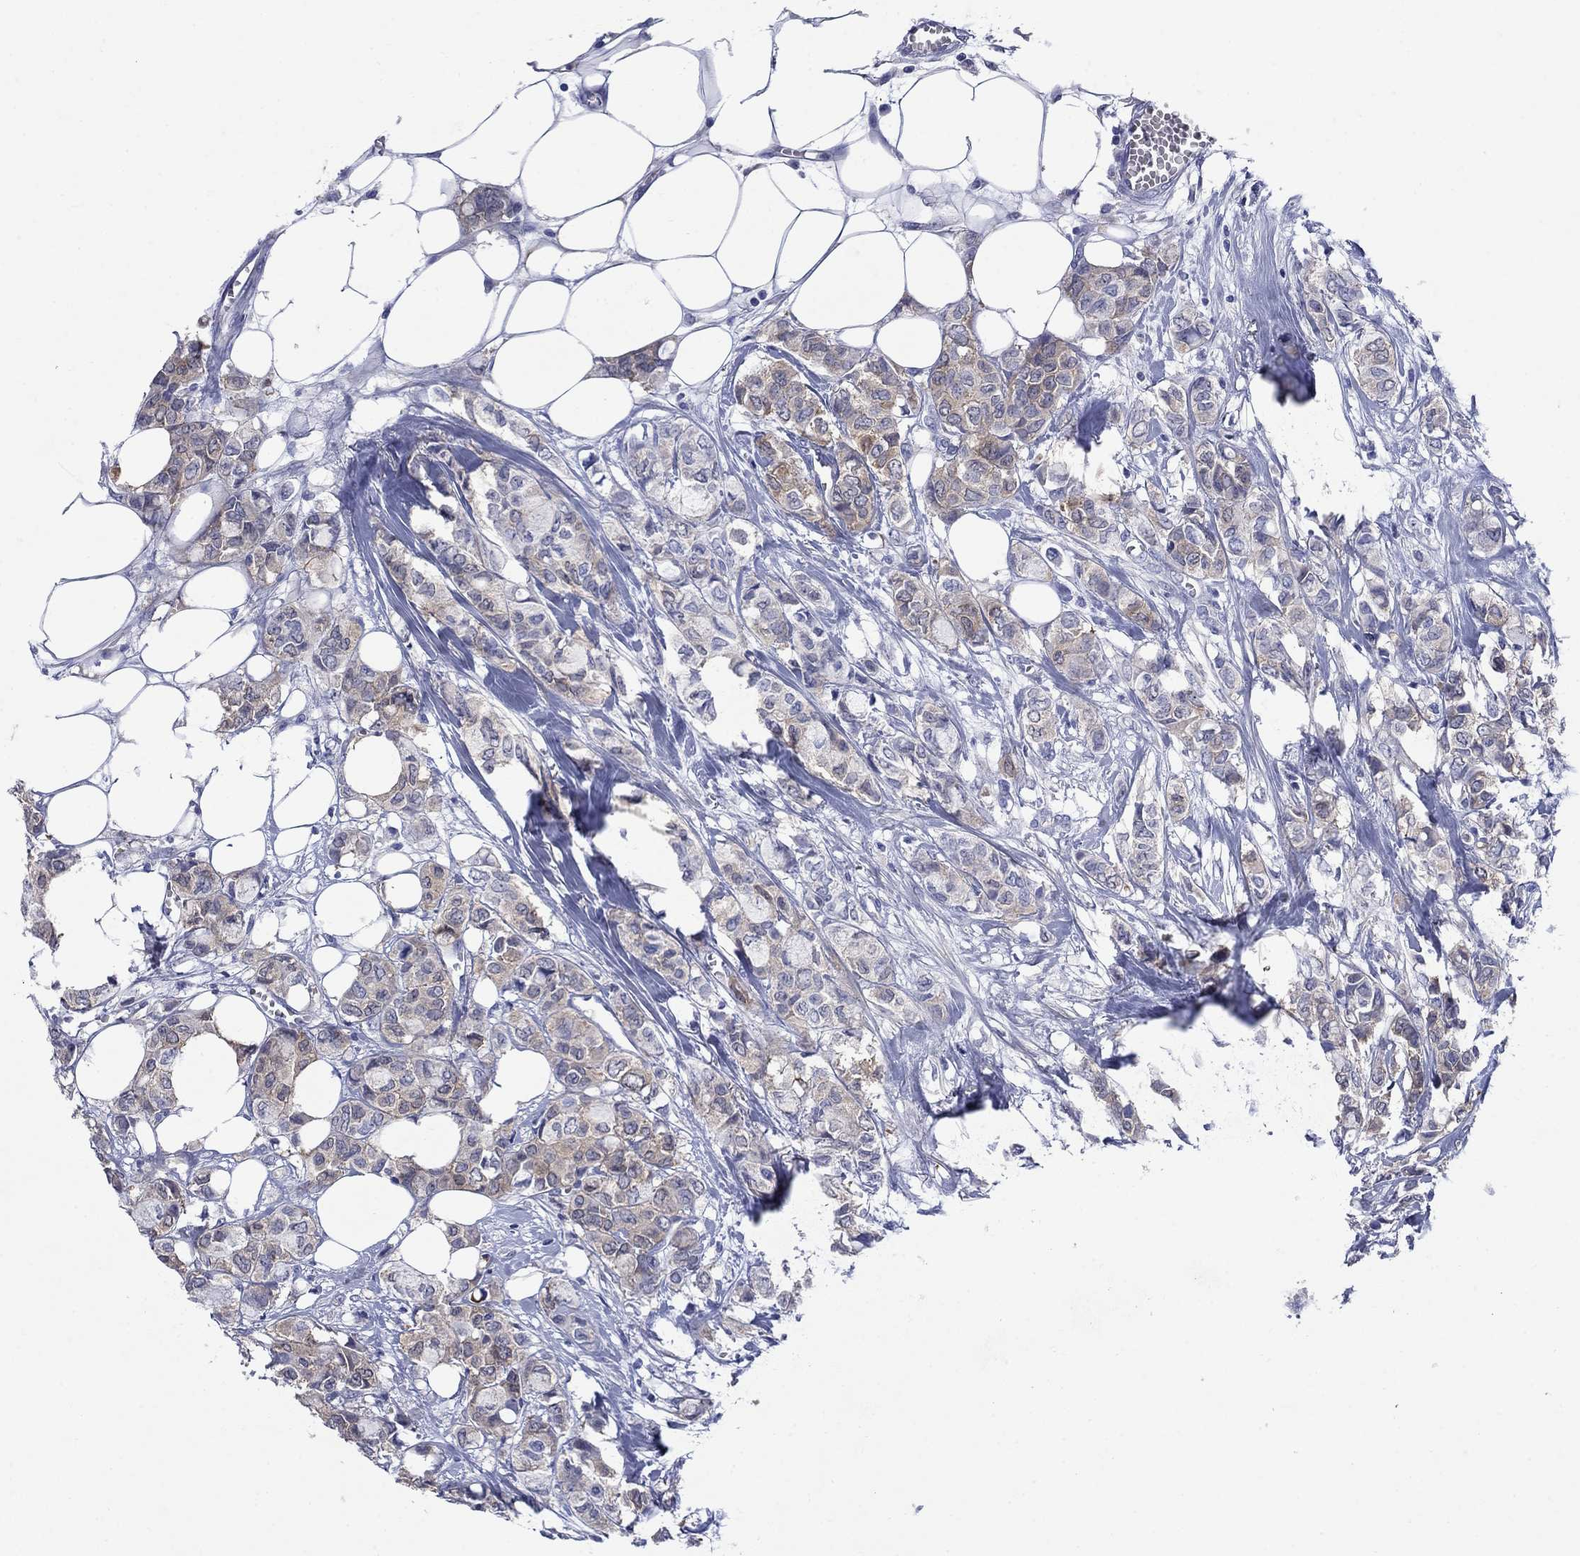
{"staining": {"intensity": "weak", "quantity": "25%-75%", "location": "cytoplasmic/membranous"}, "tissue": "breast cancer", "cell_type": "Tumor cells", "image_type": "cancer", "snomed": [{"axis": "morphology", "description": "Duct carcinoma"}, {"axis": "topography", "description": "Breast"}], "caption": "Immunohistochemical staining of human infiltrating ductal carcinoma (breast) shows weak cytoplasmic/membranous protein positivity in about 25%-75% of tumor cells.", "gene": "SULT2B1", "patient": {"sex": "female", "age": 85}}